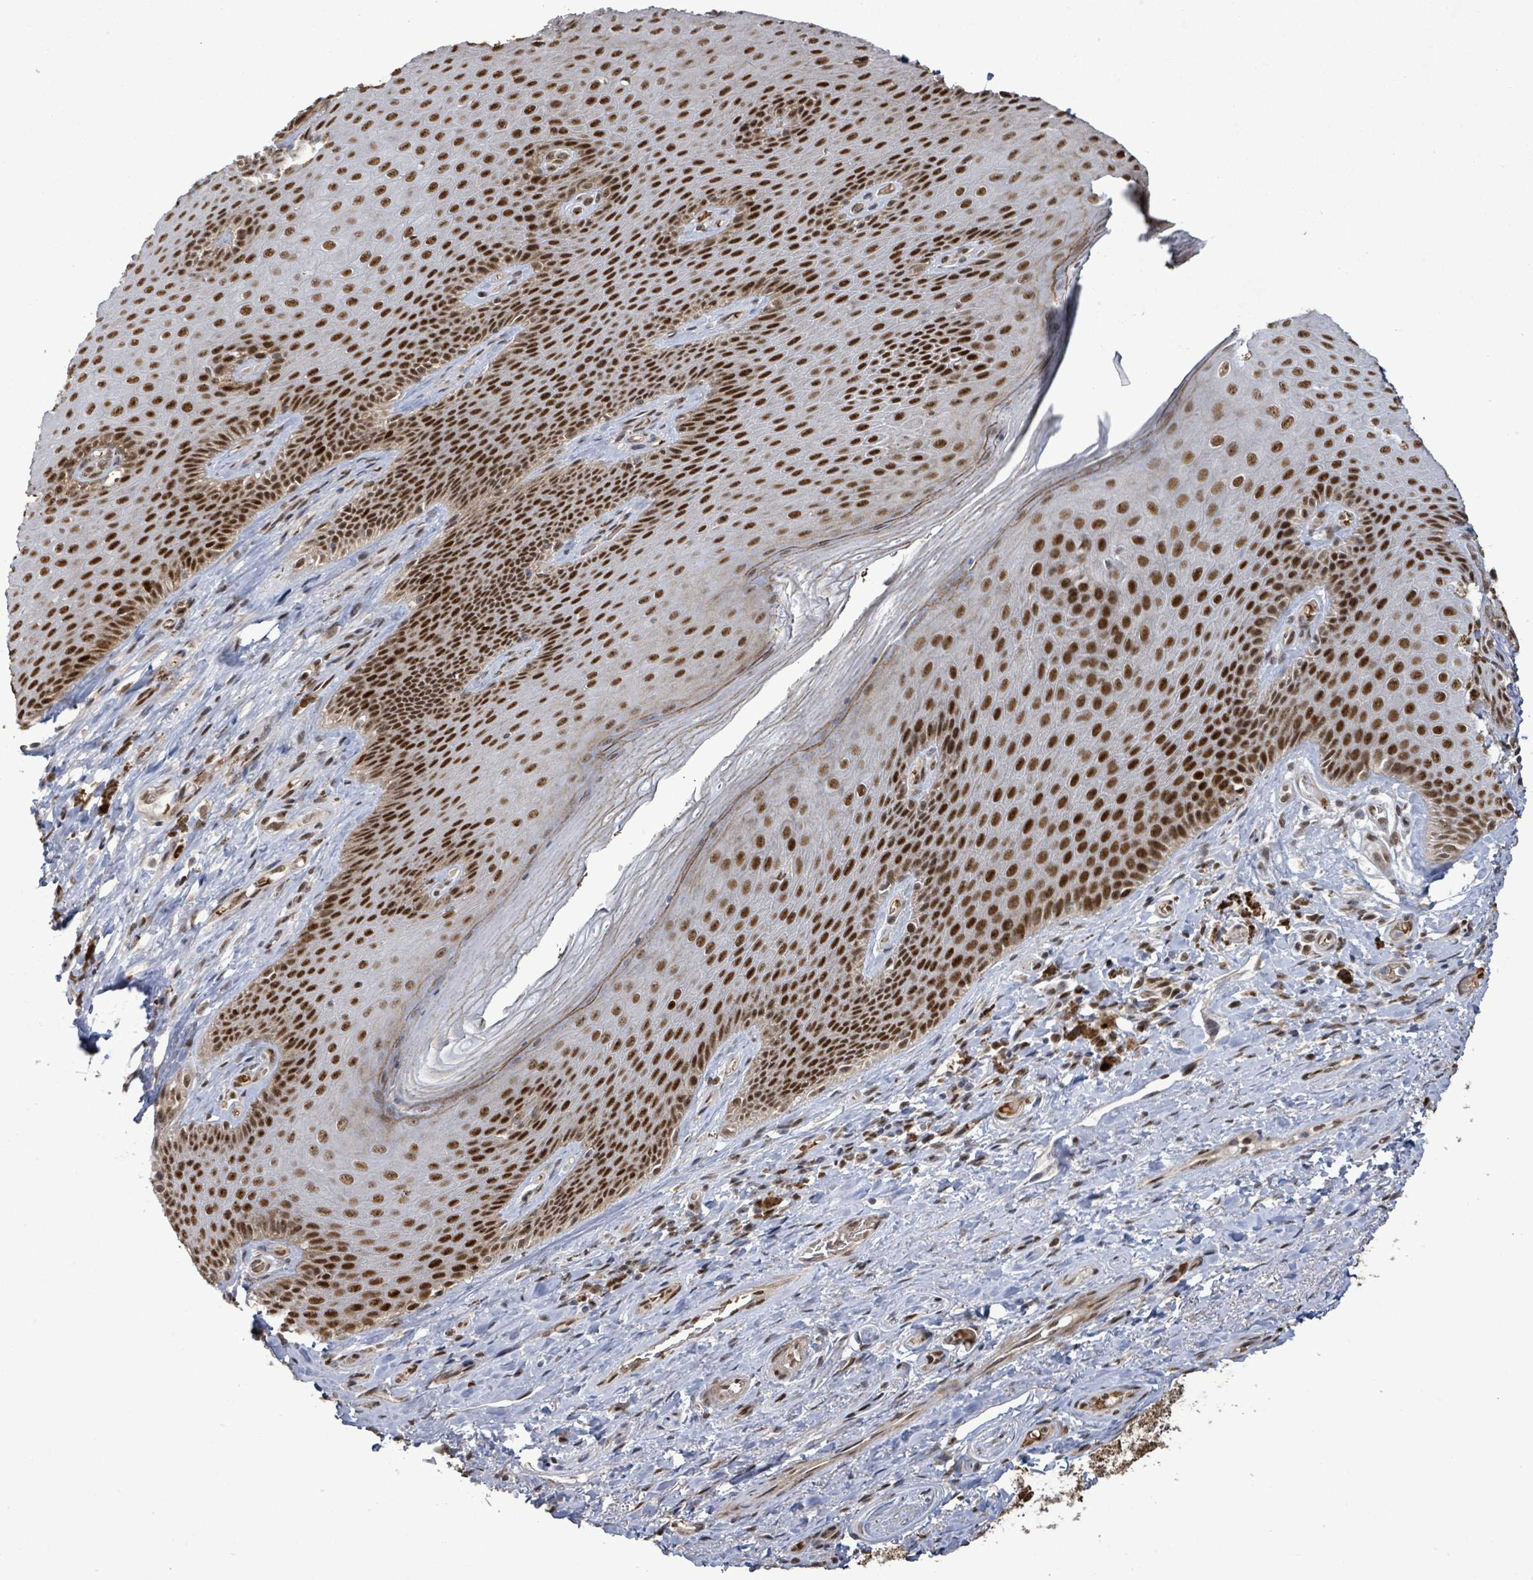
{"staining": {"intensity": "strong", "quantity": ">75%", "location": "nuclear"}, "tissue": "skin", "cell_type": "Epidermal cells", "image_type": "normal", "snomed": [{"axis": "morphology", "description": "Normal tissue, NOS"}, {"axis": "topography", "description": "Anal"}, {"axis": "topography", "description": "Peripheral nerve tissue"}], "caption": "Strong nuclear positivity for a protein is appreciated in about >75% of epidermal cells of normal skin using immunohistochemistry.", "gene": "PATZ1", "patient": {"sex": "male", "age": 53}}